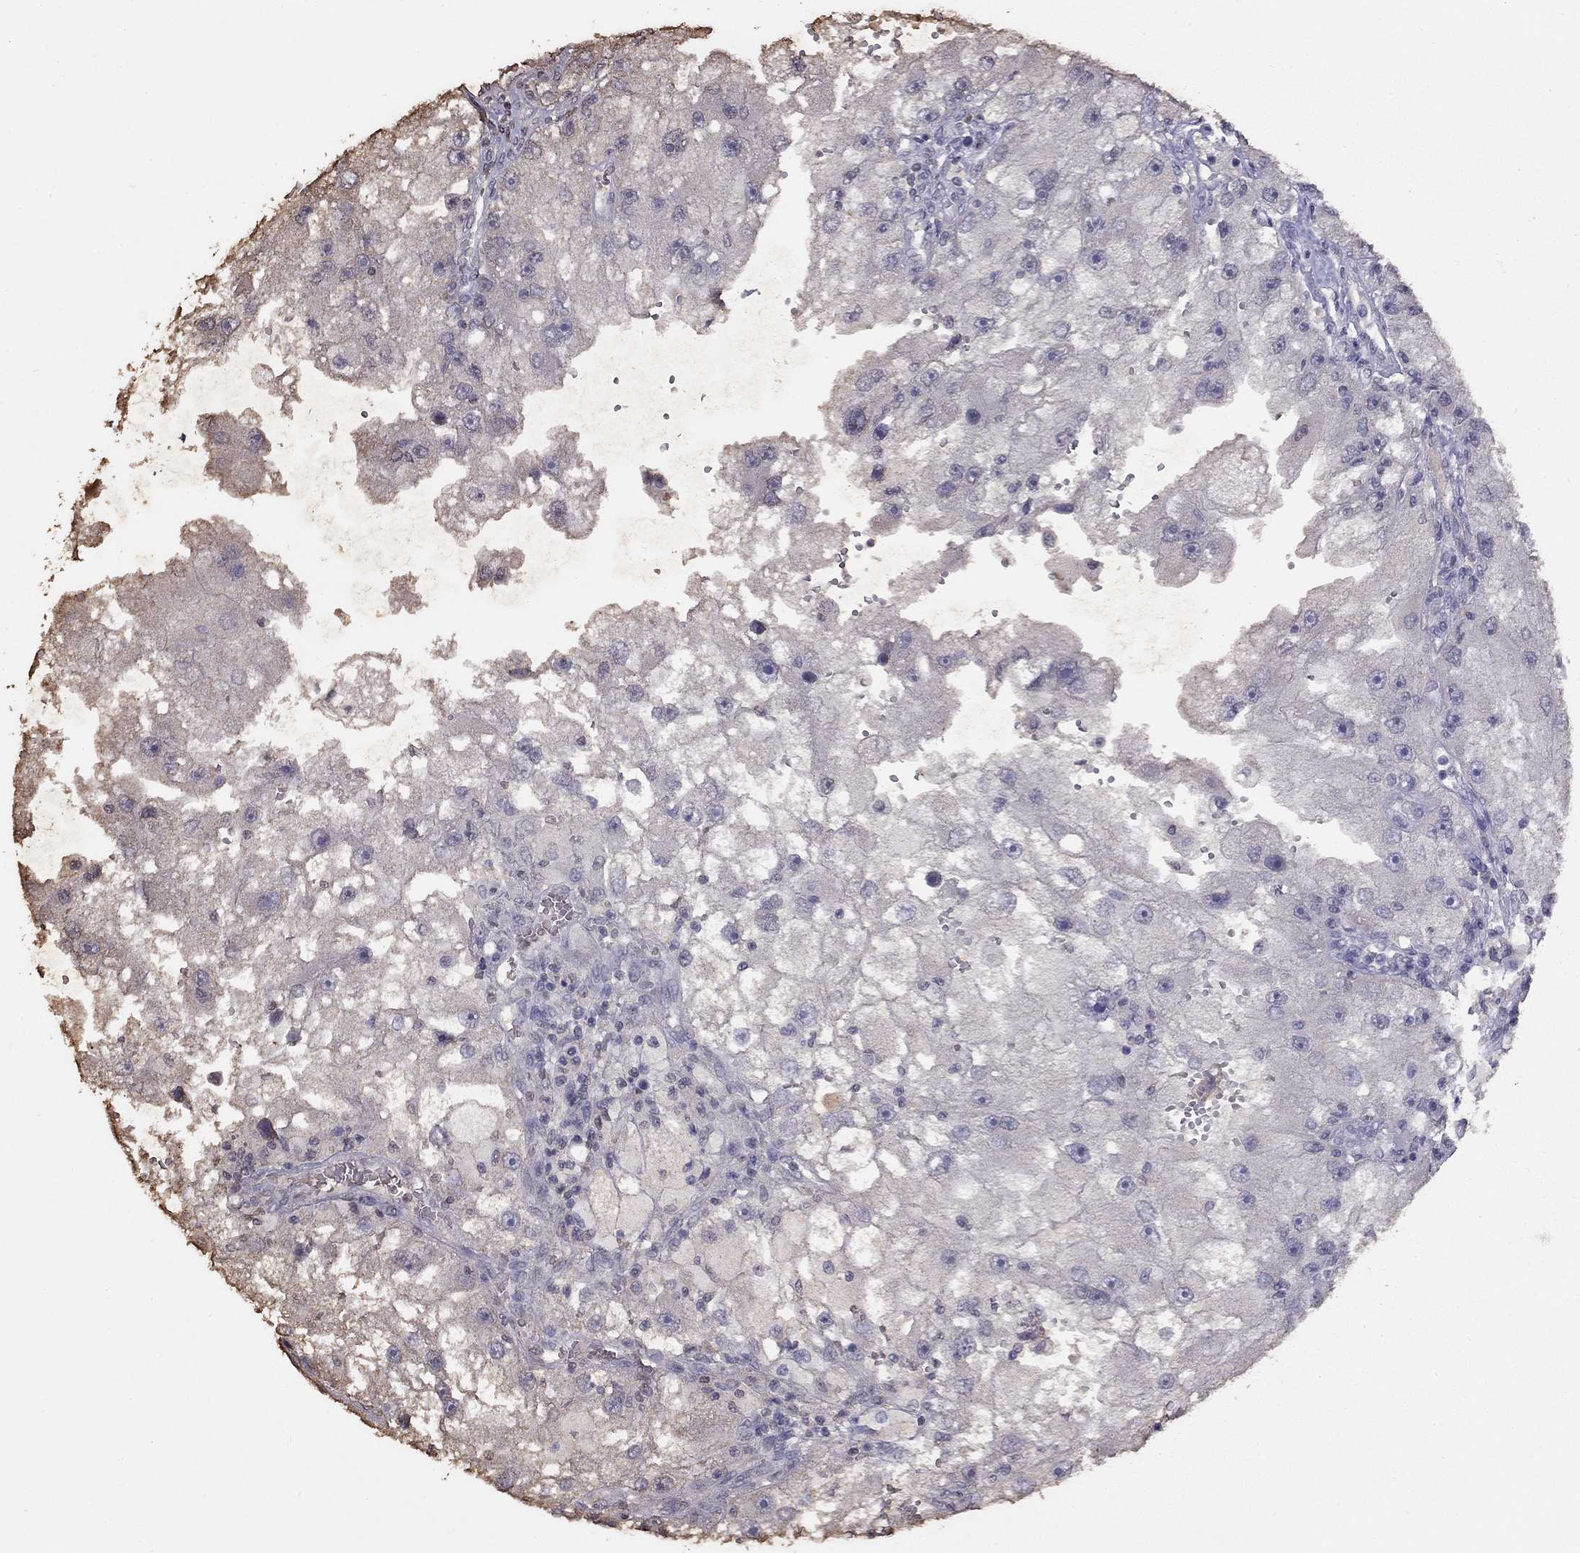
{"staining": {"intensity": "negative", "quantity": "none", "location": "none"}, "tissue": "renal cancer", "cell_type": "Tumor cells", "image_type": "cancer", "snomed": [{"axis": "morphology", "description": "Adenocarcinoma, NOS"}, {"axis": "topography", "description": "Kidney"}], "caption": "A high-resolution histopathology image shows IHC staining of renal cancer, which reveals no significant expression in tumor cells. (DAB immunohistochemistry with hematoxylin counter stain).", "gene": "SUN3", "patient": {"sex": "male", "age": 63}}